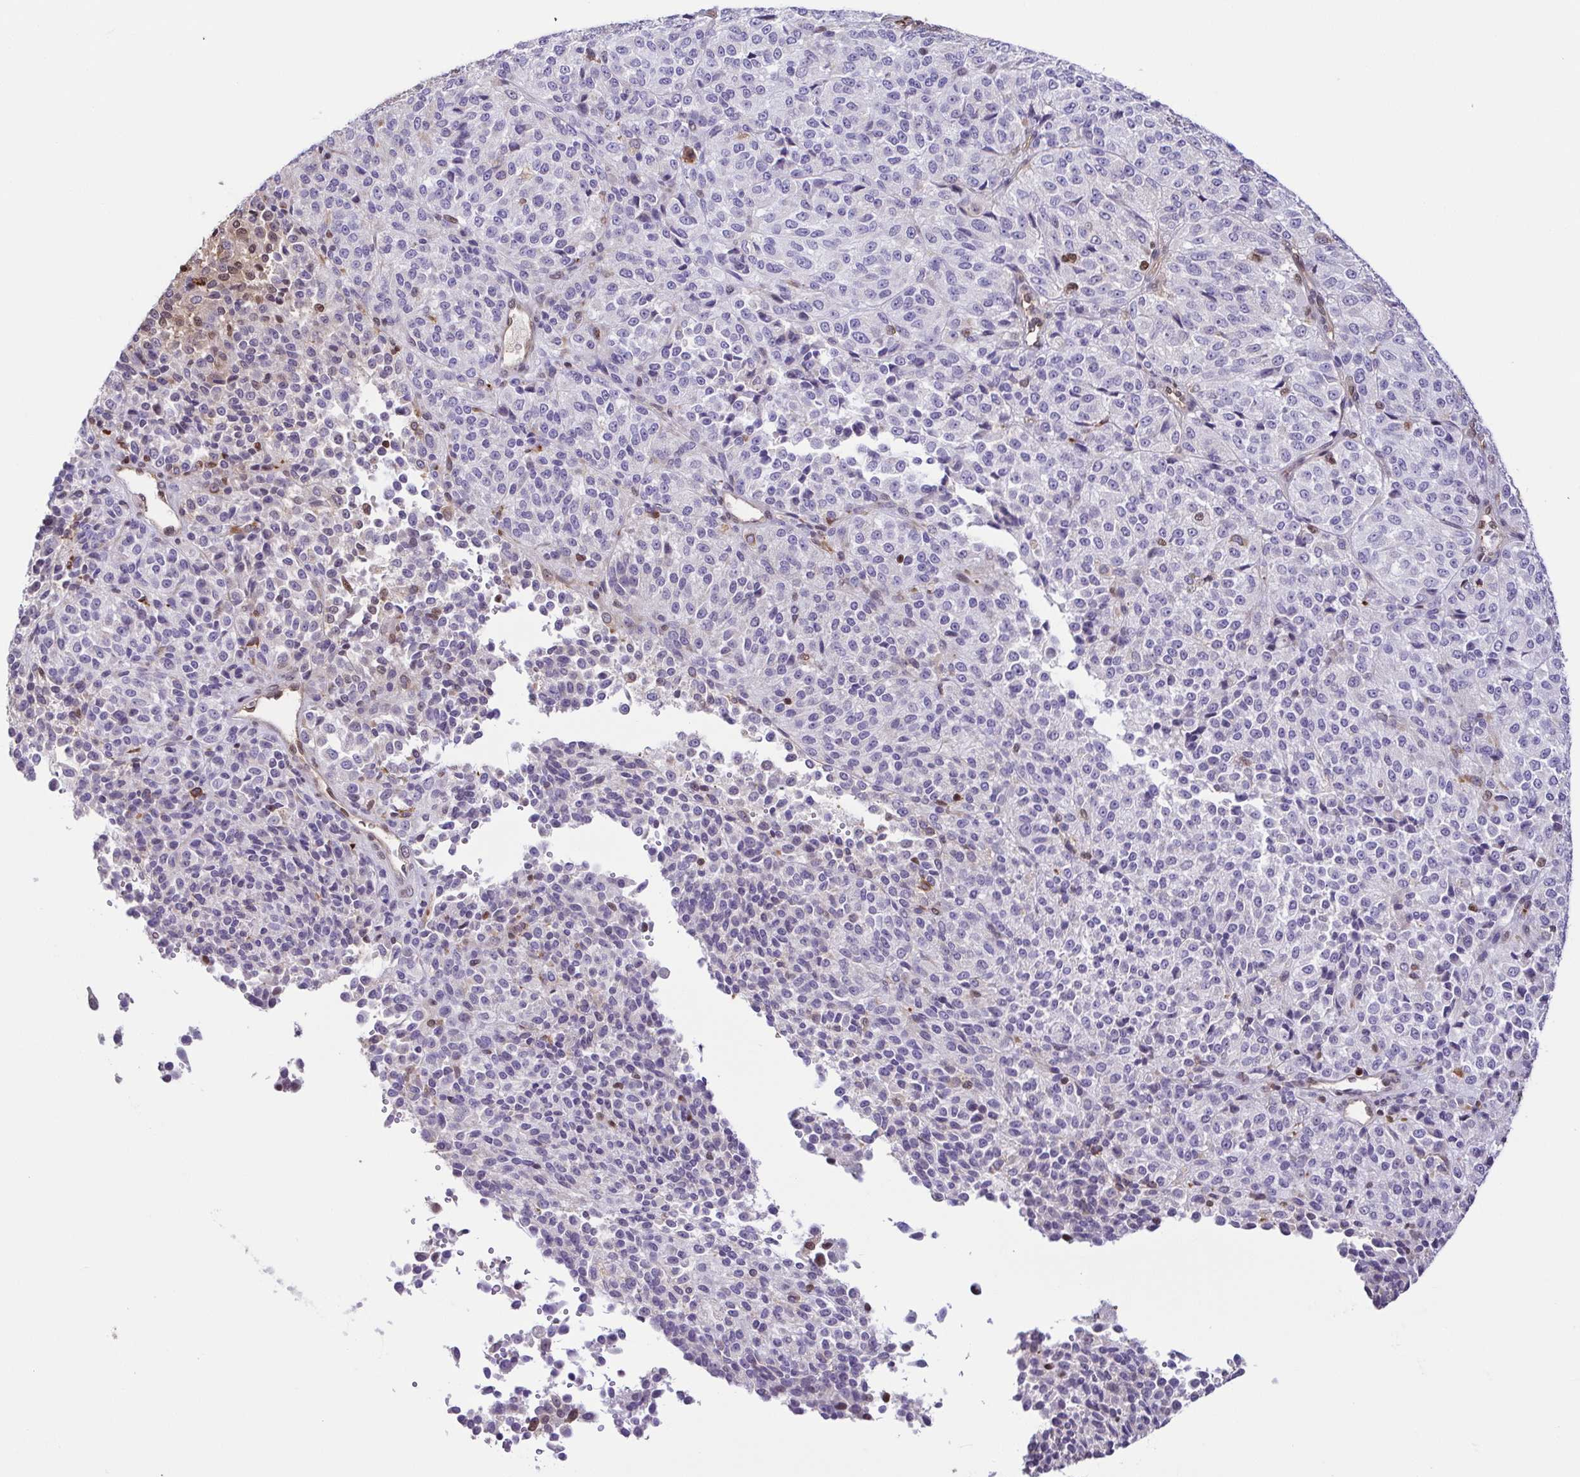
{"staining": {"intensity": "weak", "quantity": "<25%", "location": "cytoplasmic/membranous"}, "tissue": "melanoma", "cell_type": "Tumor cells", "image_type": "cancer", "snomed": [{"axis": "morphology", "description": "Malignant melanoma, Metastatic site"}, {"axis": "topography", "description": "Brain"}], "caption": "High magnification brightfield microscopy of melanoma stained with DAB (3,3'-diaminobenzidine) (brown) and counterstained with hematoxylin (blue): tumor cells show no significant expression. (IHC, brightfield microscopy, high magnification).", "gene": "PSMB9", "patient": {"sex": "female", "age": 56}}